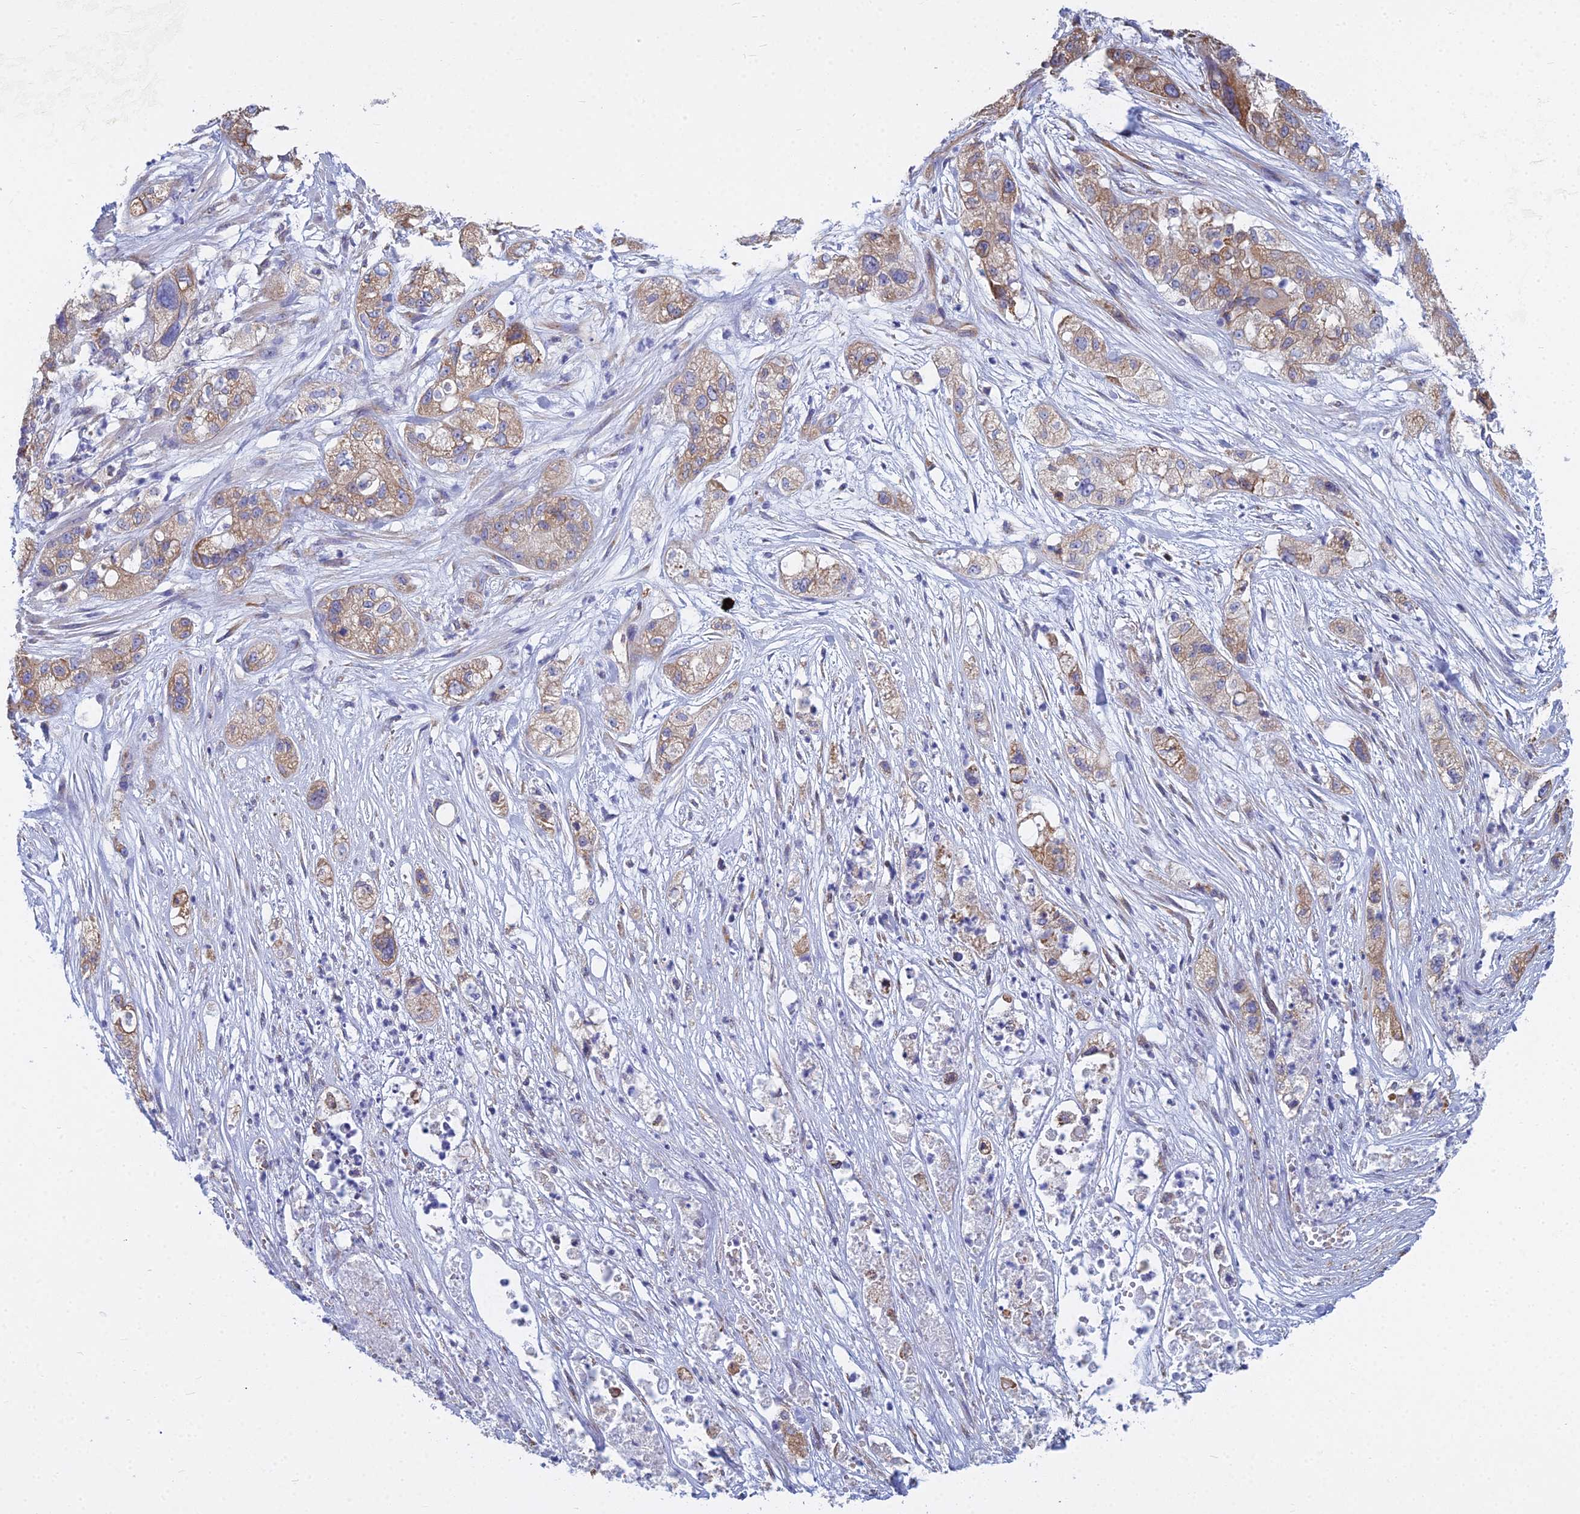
{"staining": {"intensity": "moderate", "quantity": ">75%", "location": "cytoplasmic/membranous"}, "tissue": "pancreatic cancer", "cell_type": "Tumor cells", "image_type": "cancer", "snomed": [{"axis": "morphology", "description": "Adenocarcinoma, NOS"}, {"axis": "topography", "description": "Pancreas"}], "caption": "Protein staining by IHC exhibits moderate cytoplasmic/membranous positivity in approximately >75% of tumor cells in pancreatic adenocarcinoma. The staining is performed using DAB brown chromogen to label protein expression. The nuclei are counter-stained blue using hematoxylin.", "gene": "KIAA1143", "patient": {"sex": "female", "age": 78}}